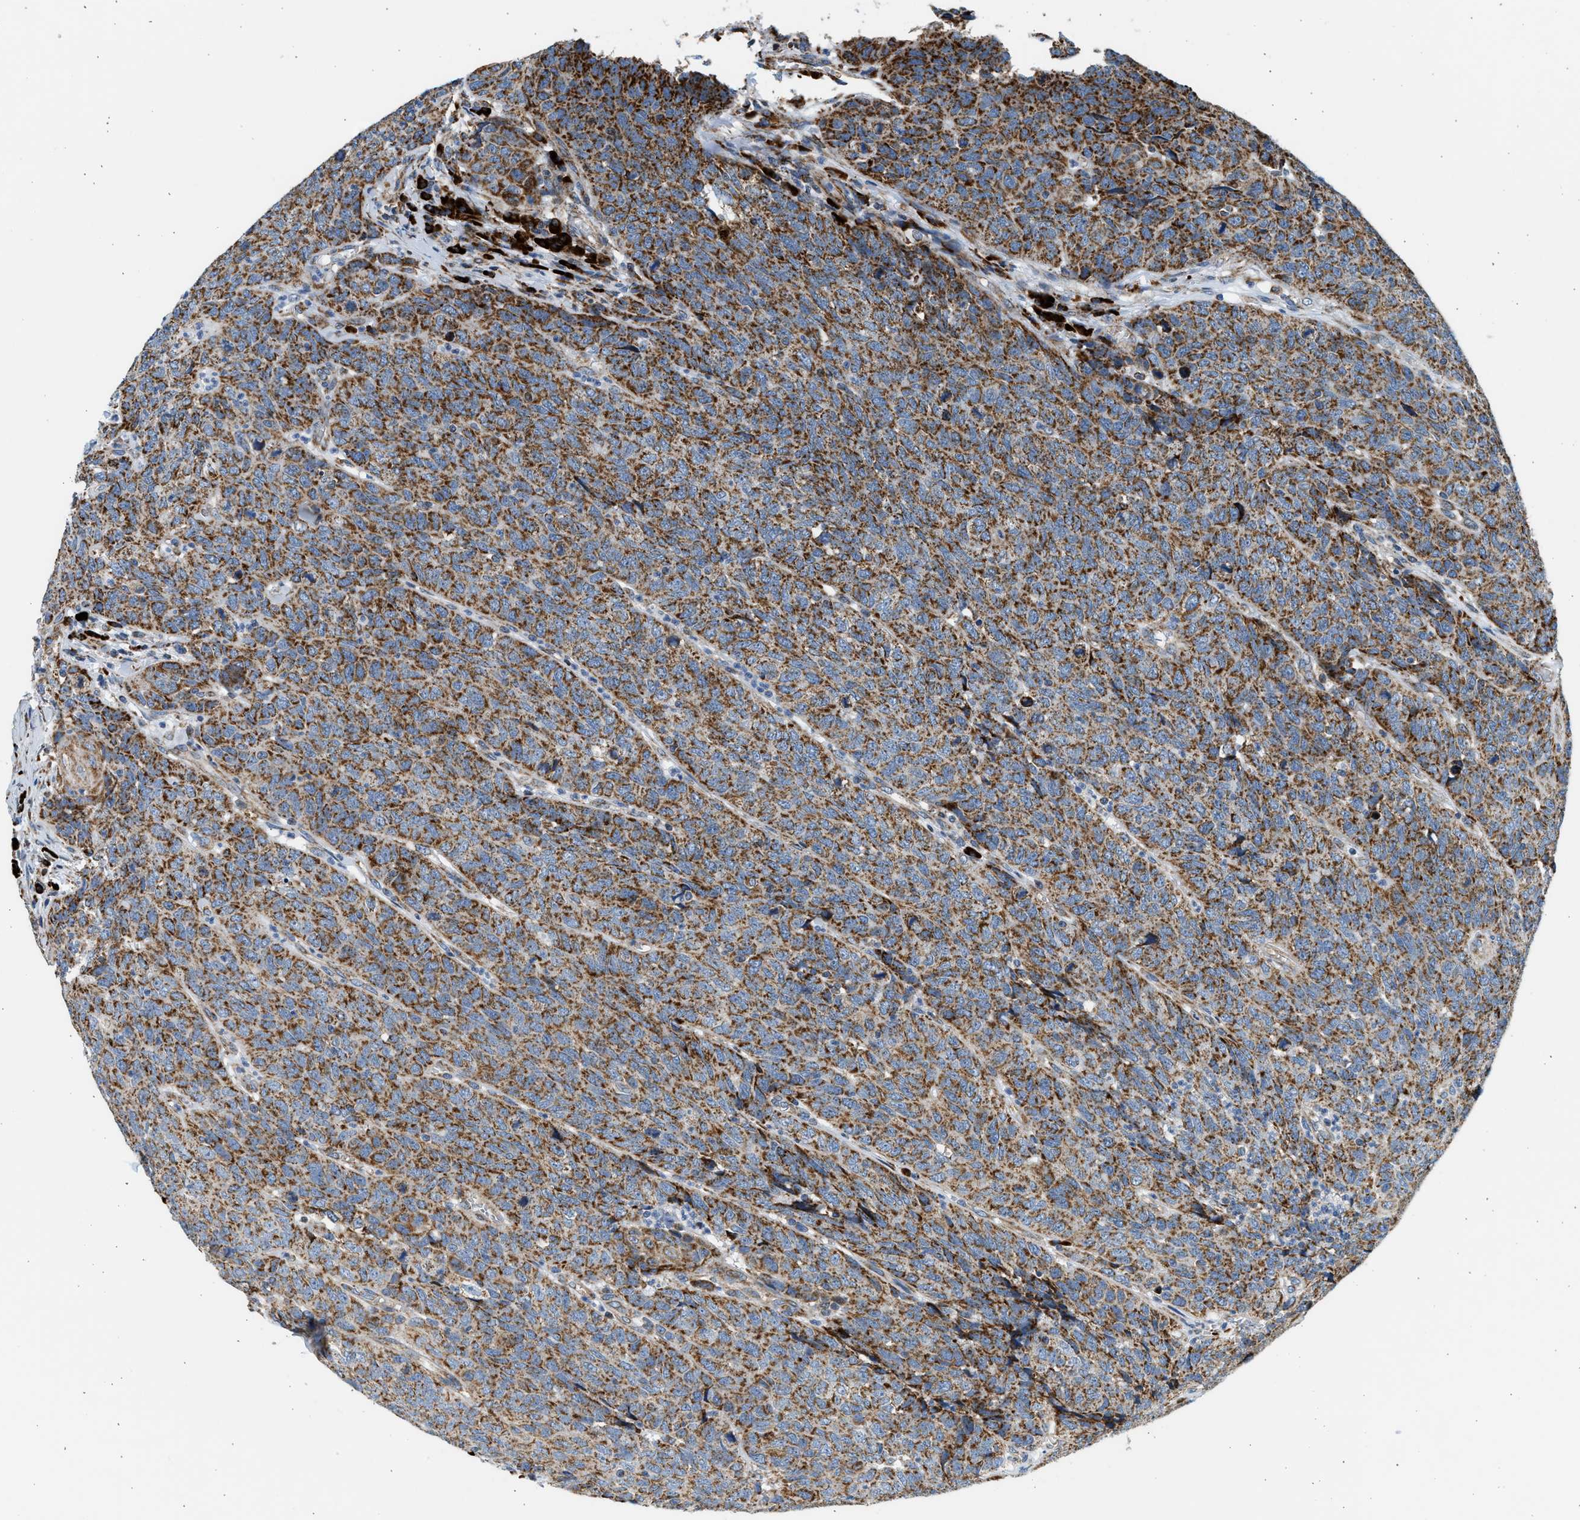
{"staining": {"intensity": "strong", "quantity": ">75%", "location": "cytoplasmic/membranous"}, "tissue": "head and neck cancer", "cell_type": "Tumor cells", "image_type": "cancer", "snomed": [{"axis": "morphology", "description": "Squamous cell carcinoma, NOS"}, {"axis": "topography", "description": "Head-Neck"}], "caption": "Brown immunohistochemical staining in human head and neck squamous cell carcinoma reveals strong cytoplasmic/membranous expression in about >75% of tumor cells.", "gene": "KCNMB3", "patient": {"sex": "male", "age": 66}}